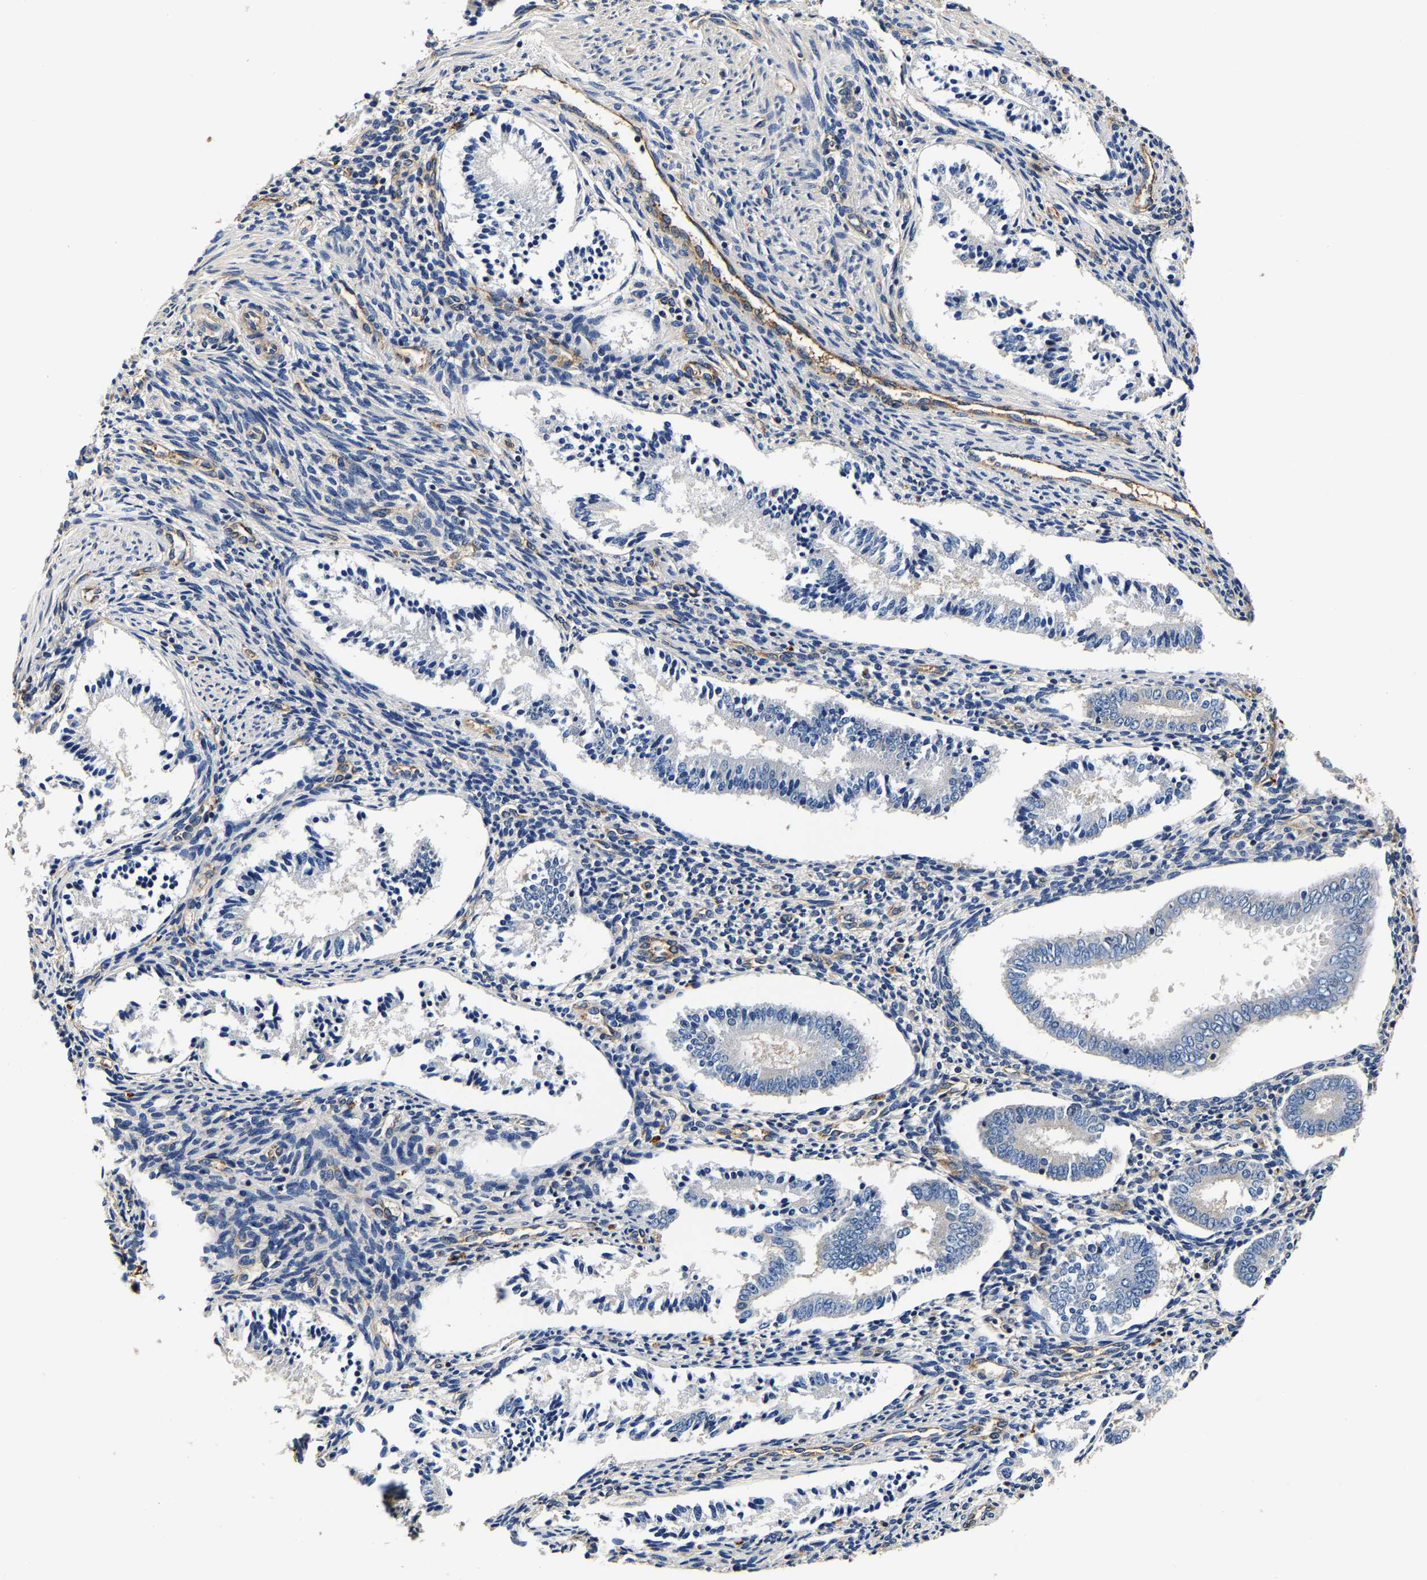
{"staining": {"intensity": "negative", "quantity": "none", "location": "none"}, "tissue": "endometrium", "cell_type": "Cells in endometrial stroma", "image_type": "normal", "snomed": [{"axis": "morphology", "description": "Normal tissue, NOS"}, {"axis": "topography", "description": "Endometrium"}], "caption": "The histopathology image demonstrates no staining of cells in endometrial stroma in normal endometrium.", "gene": "SH3GLB1", "patient": {"sex": "female", "age": 42}}